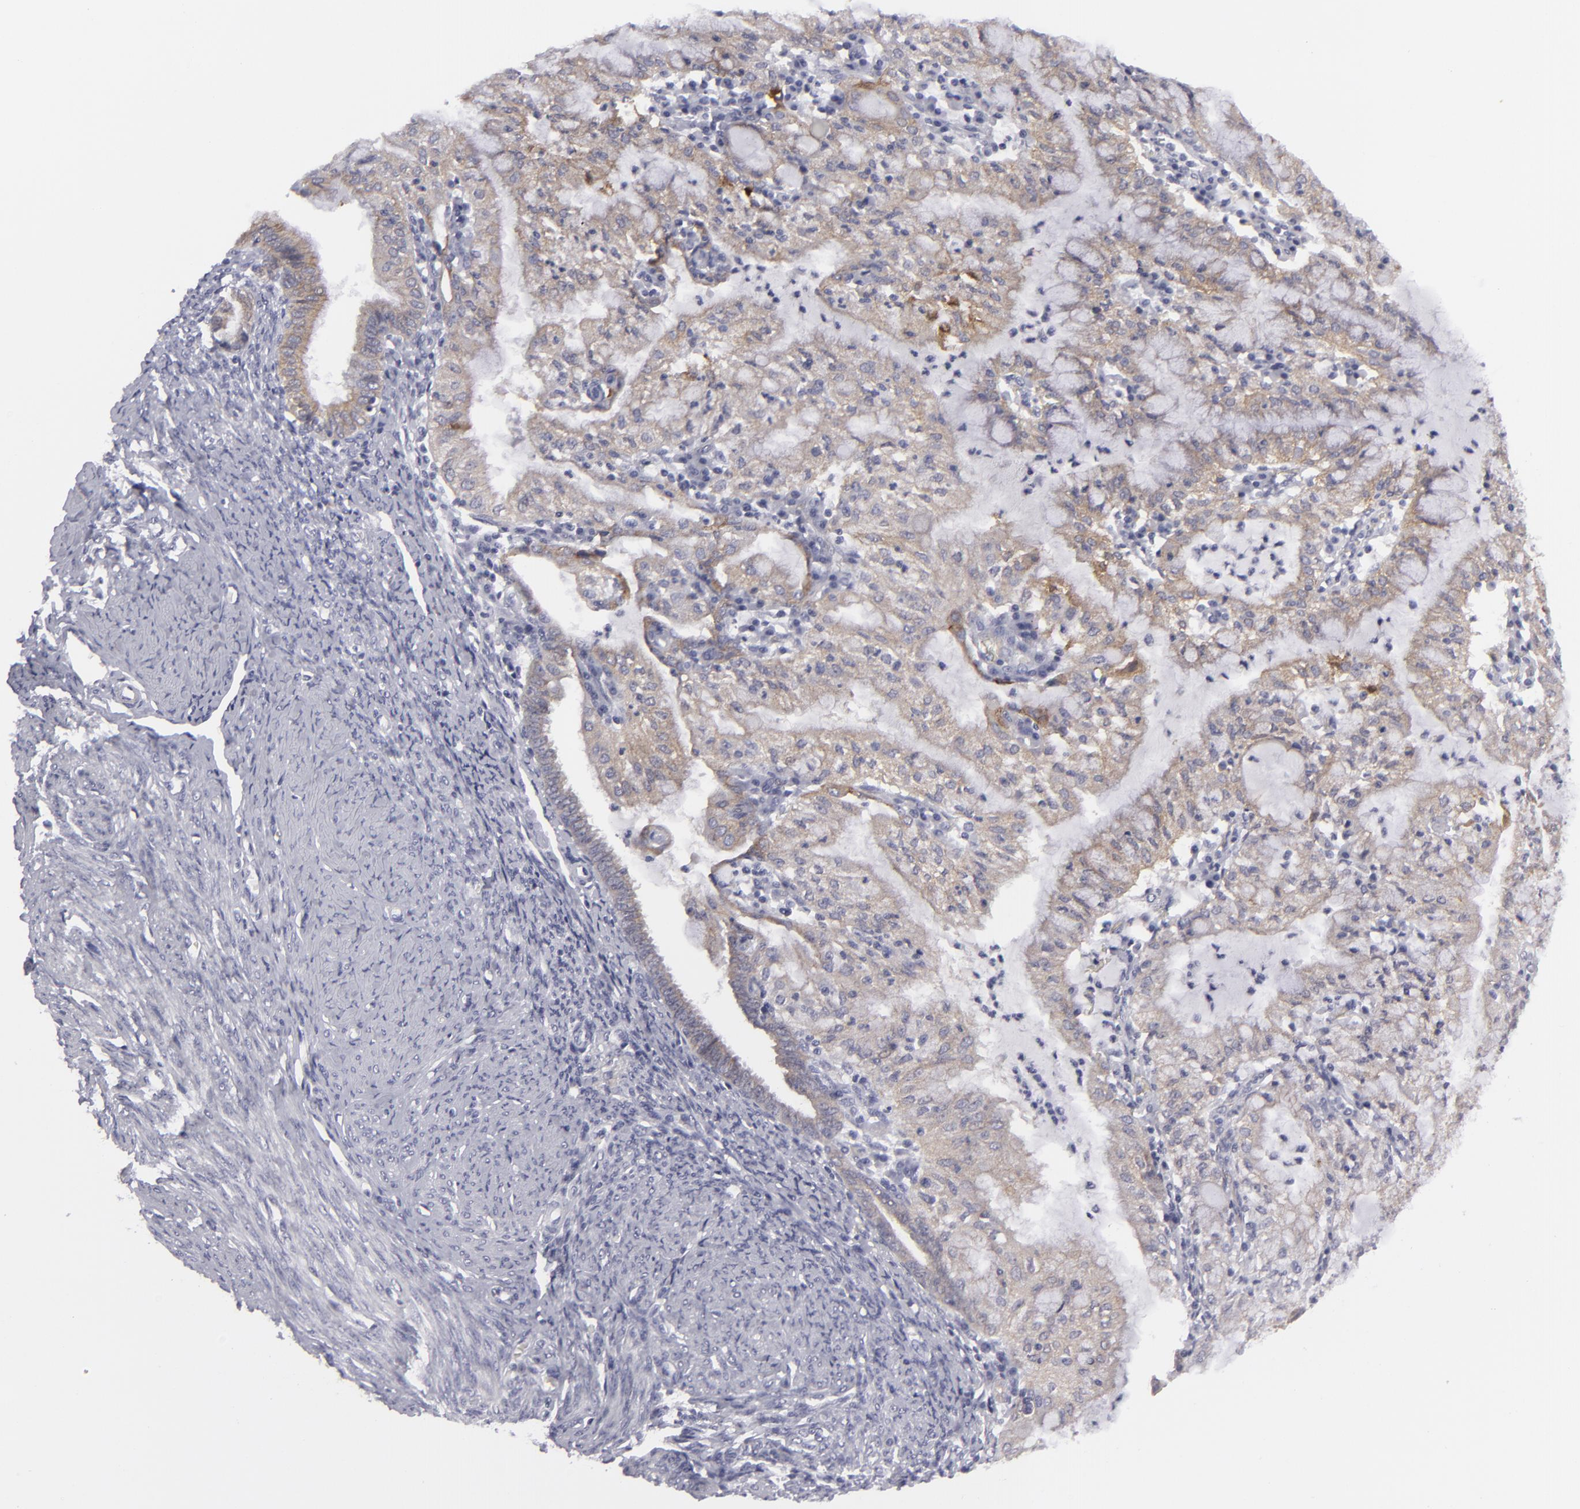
{"staining": {"intensity": "weak", "quantity": "25%-75%", "location": "cytoplasmic/membranous"}, "tissue": "endometrial cancer", "cell_type": "Tumor cells", "image_type": "cancer", "snomed": [{"axis": "morphology", "description": "Adenocarcinoma, NOS"}, {"axis": "topography", "description": "Endometrium"}], "caption": "IHC micrograph of neoplastic tissue: human adenocarcinoma (endometrial) stained using IHC displays low levels of weak protein expression localized specifically in the cytoplasmic/membranous of tumor cells, appearing as a cytoplasmic/membranous brown color.", "gene": "JUP", "patient": {"sex": "female", "age": 63}}